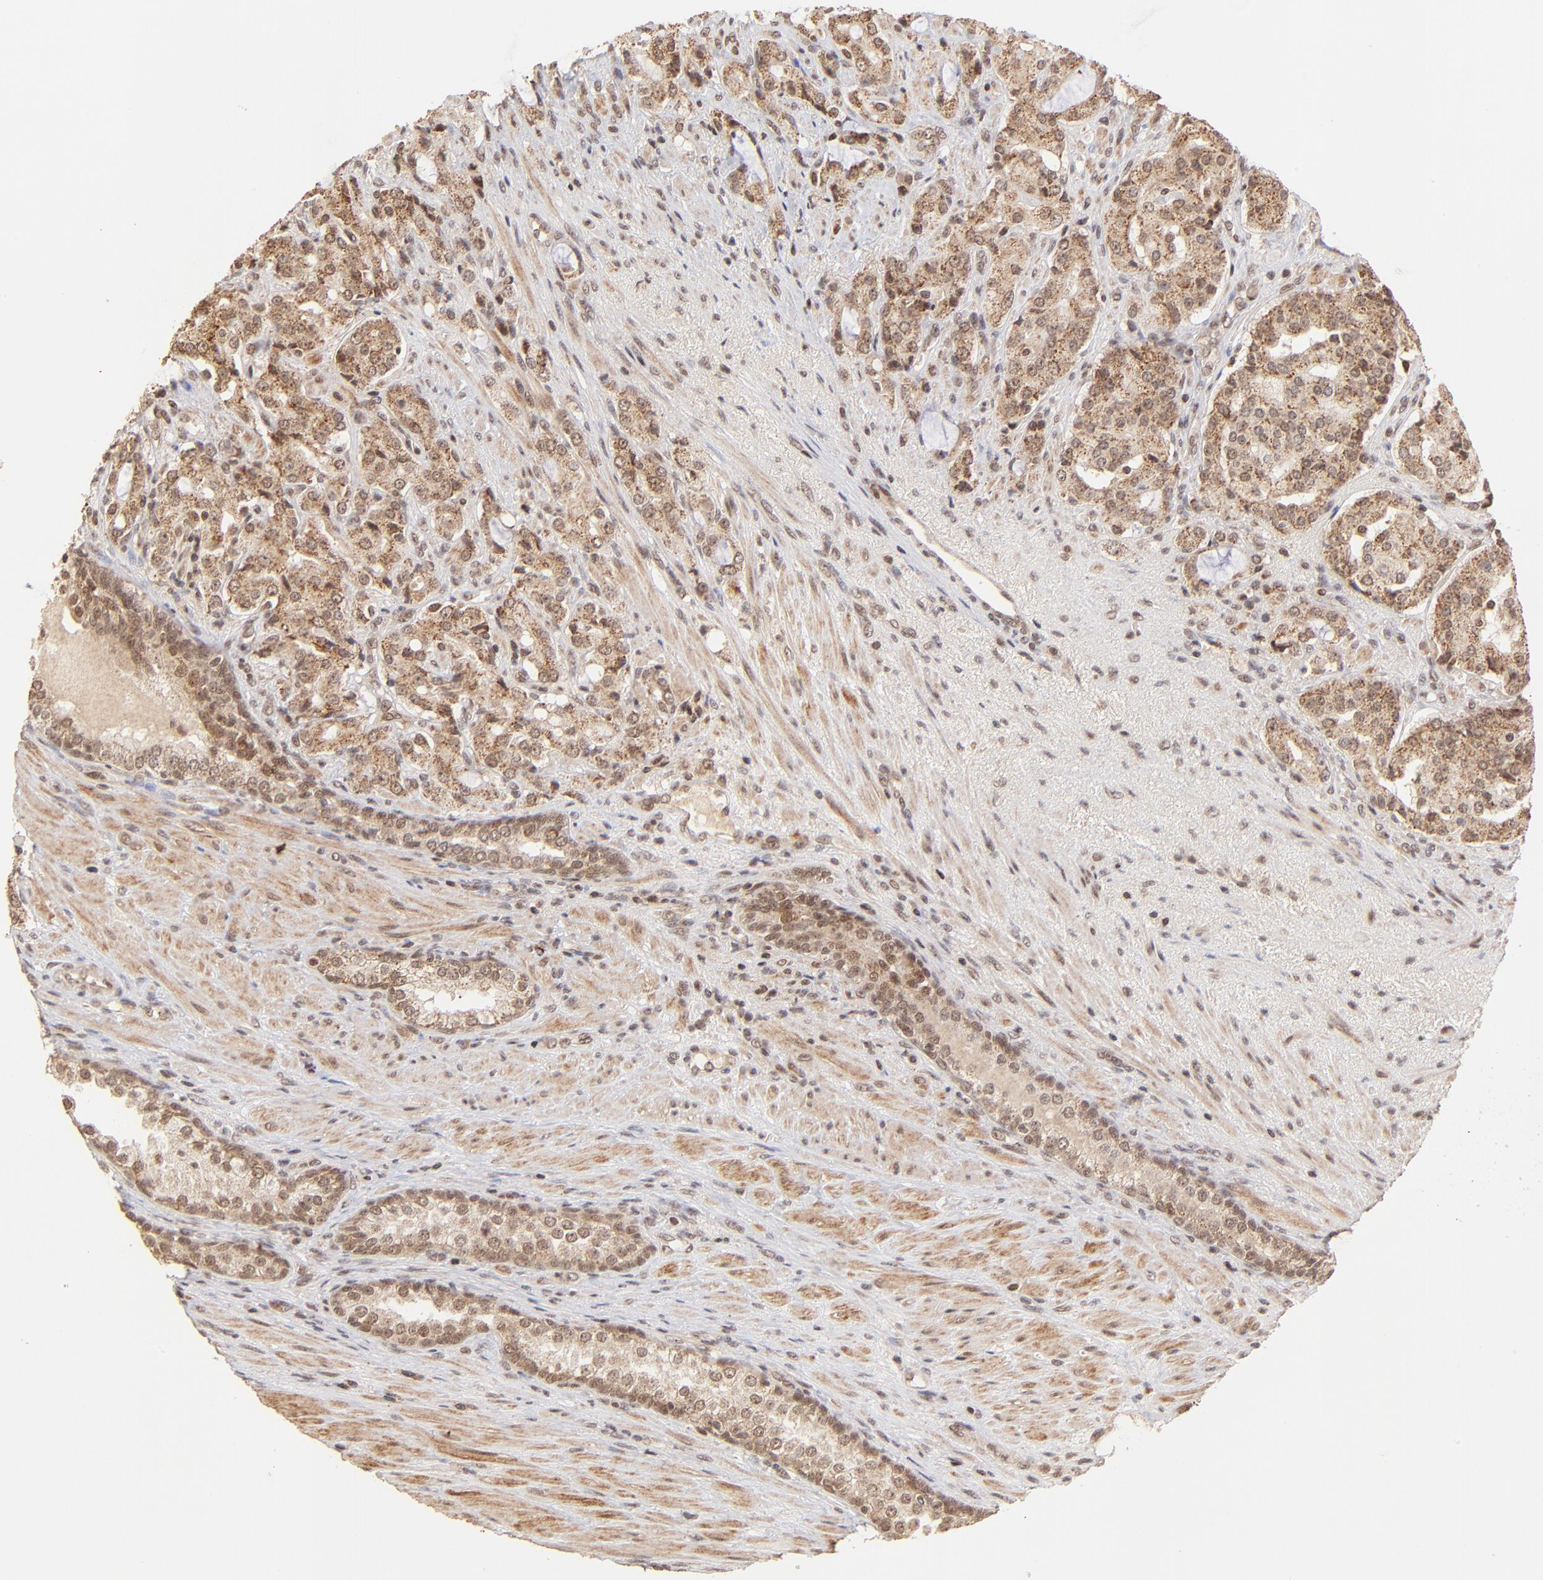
{"staining": {"intensity": "moderate", "quantity": ">75%", "location": "cytoplasmic/membranous"}, "tissue": "prostate cancer", "cell_type": "Tumor cells", "image_type": "cancer", "snomed": [{"axis": "morphology", "description": "Adenocarcinoma, High grade"}, {"axis": "topography", "description": "Prostate"}], "caption": "This is an image of IHC staining of prostate adenocarcinoma (high-grade), which shows moderate positivity in the cytoplasmic/membranous of tumor cells.", "gene": "MED15", "patient": {"sex": "male", "age": 72}}